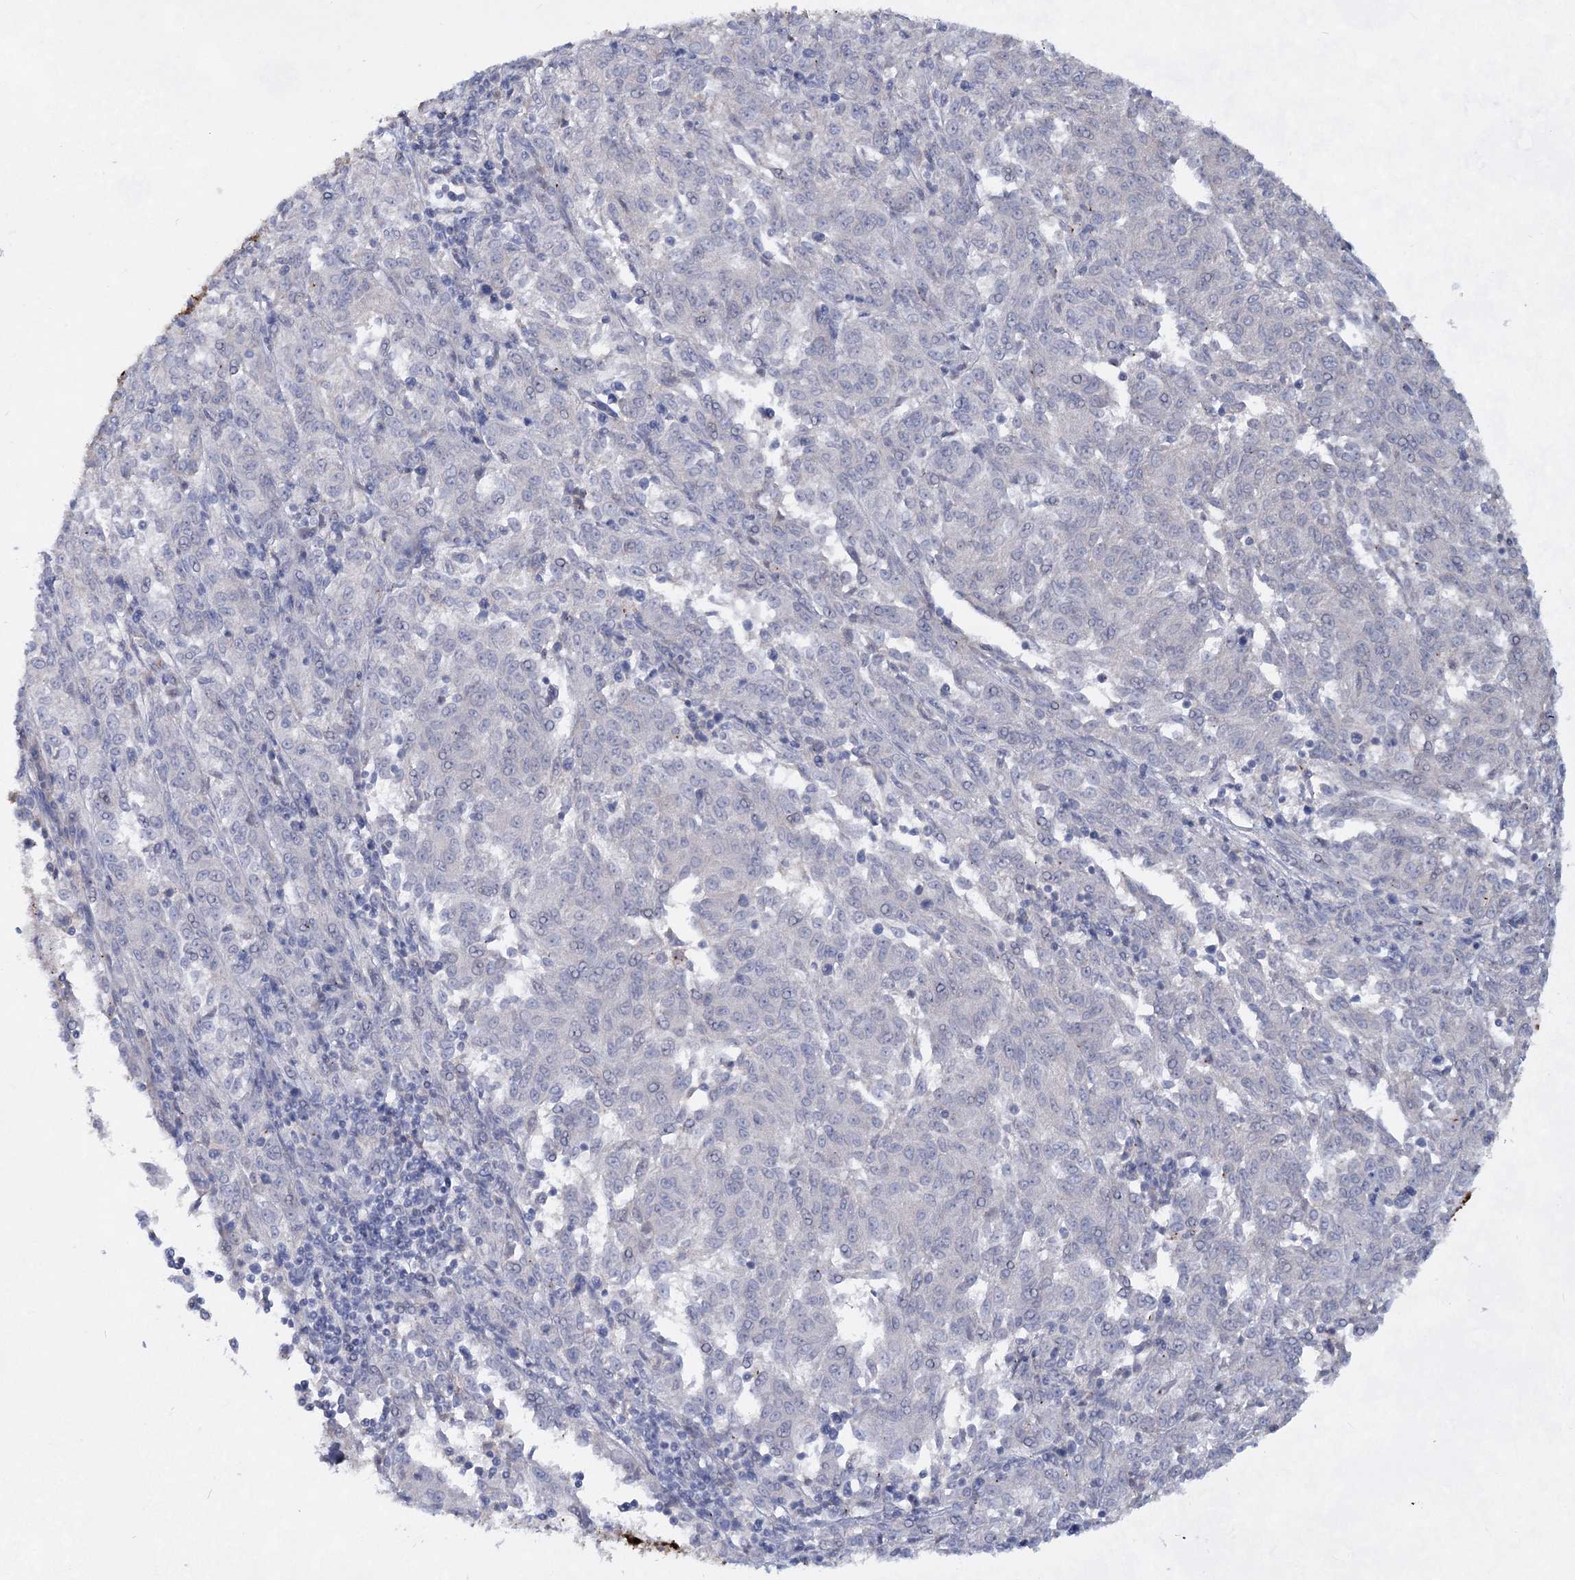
{"staining": {"intensity": "negative", "quantity": "none", "location": "none"}, "tissue": "melanoma", "cell_type": "Tumor cells", "image_type": "cancer", "snomed": [{"axis": "morphology", "description": "Malignant melanoma, NOS"}, {"axis": "topography", "description": "Skin"}], "caption": "Tumor cells show no significant positivity in malignant melanoma.", "gene": "TASOR2", "patient": {"sex": "female", "age": 72}}